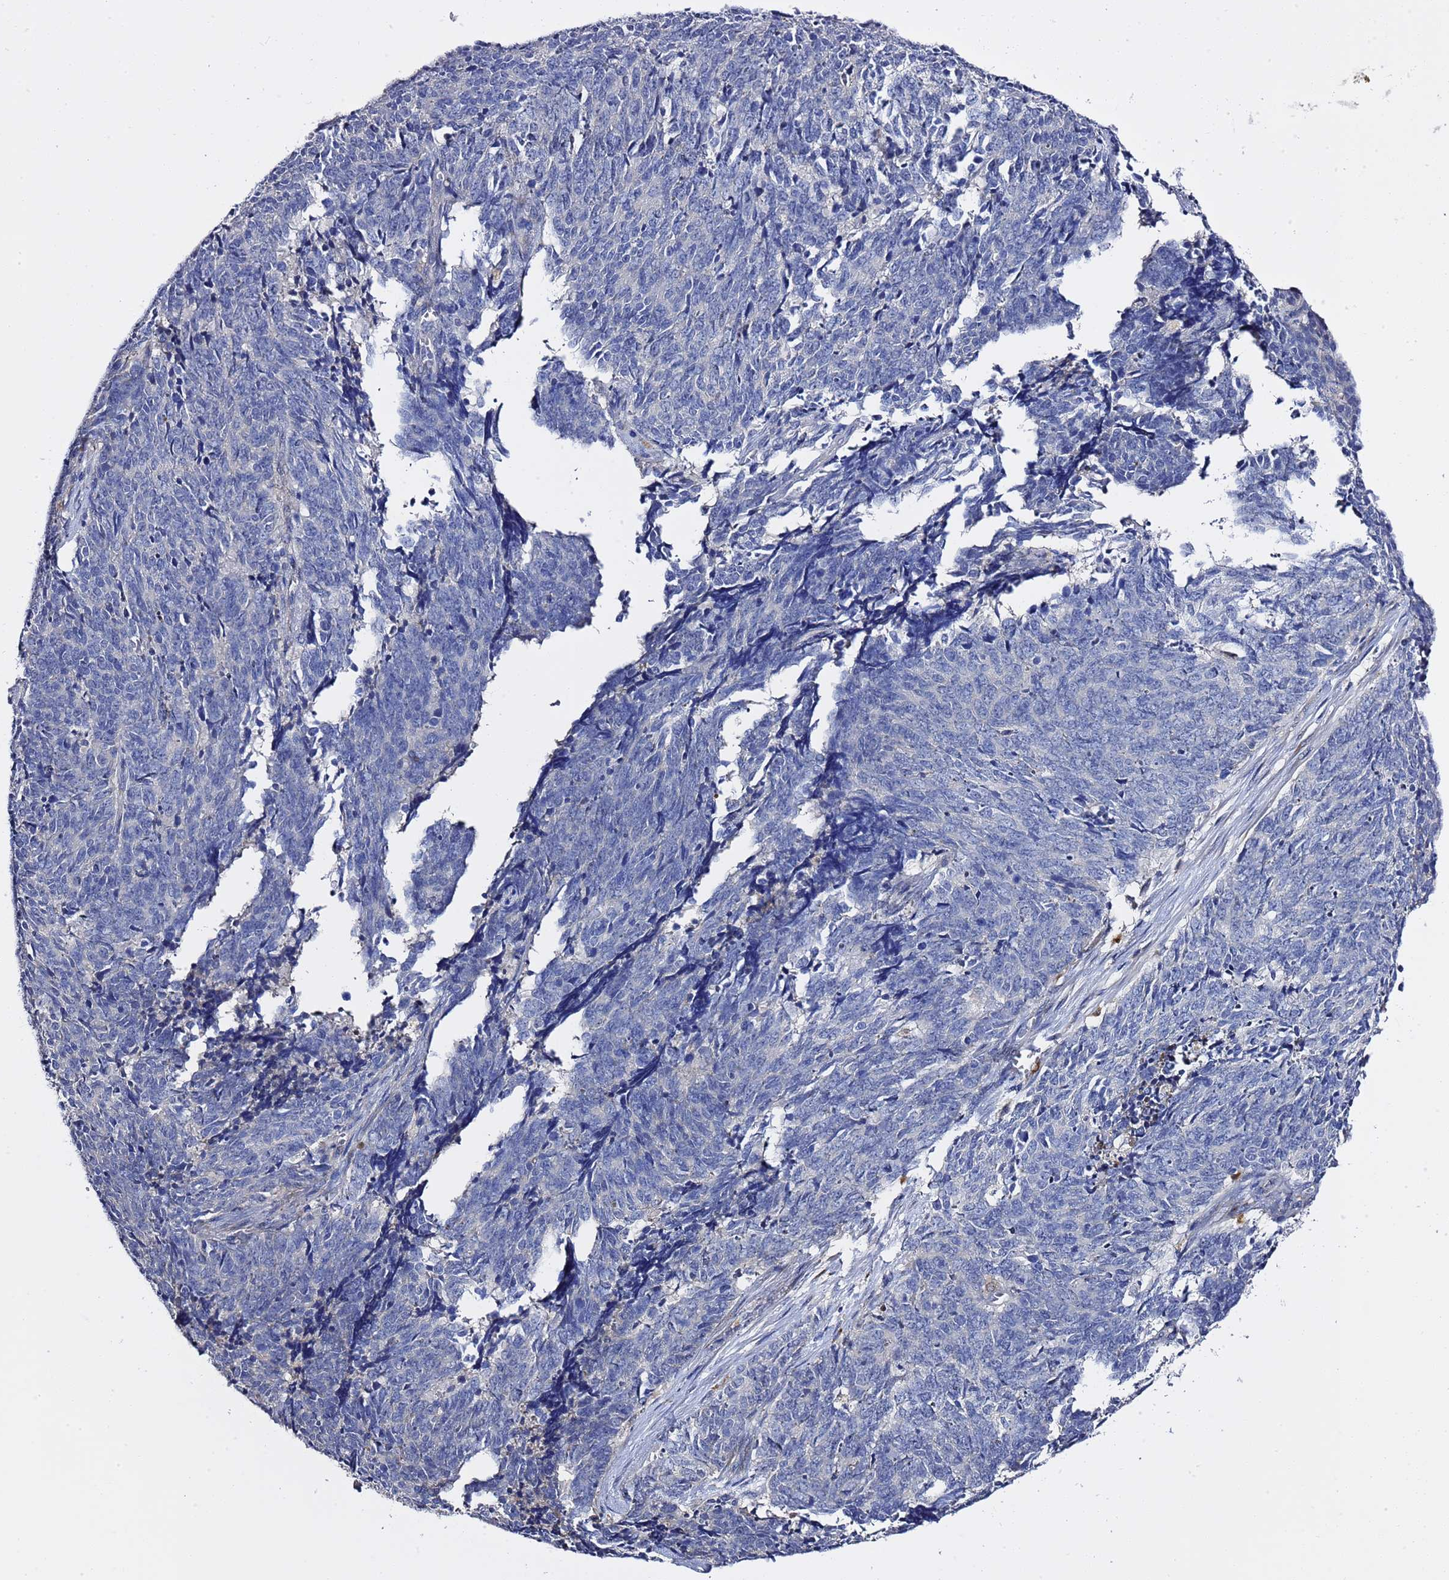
{"staining": {"intensity": "negative", "quantity": "none", "location": "none"}, "tissue": "cervical cancer", "cell_type": "Tumor cells", "image_type": "cancer", "snomed": [{"axis": "morphology", "description": "Squamous cell carcinoma, NOS"}, {"axis": "topography", "description": "Cervix"}], "caption": "Photomicrograph shows no protein positivity in tumor cells of cervical cancer tissue.", "gene": "NAT2", "patient": {"sex": "female", "age": 29}}